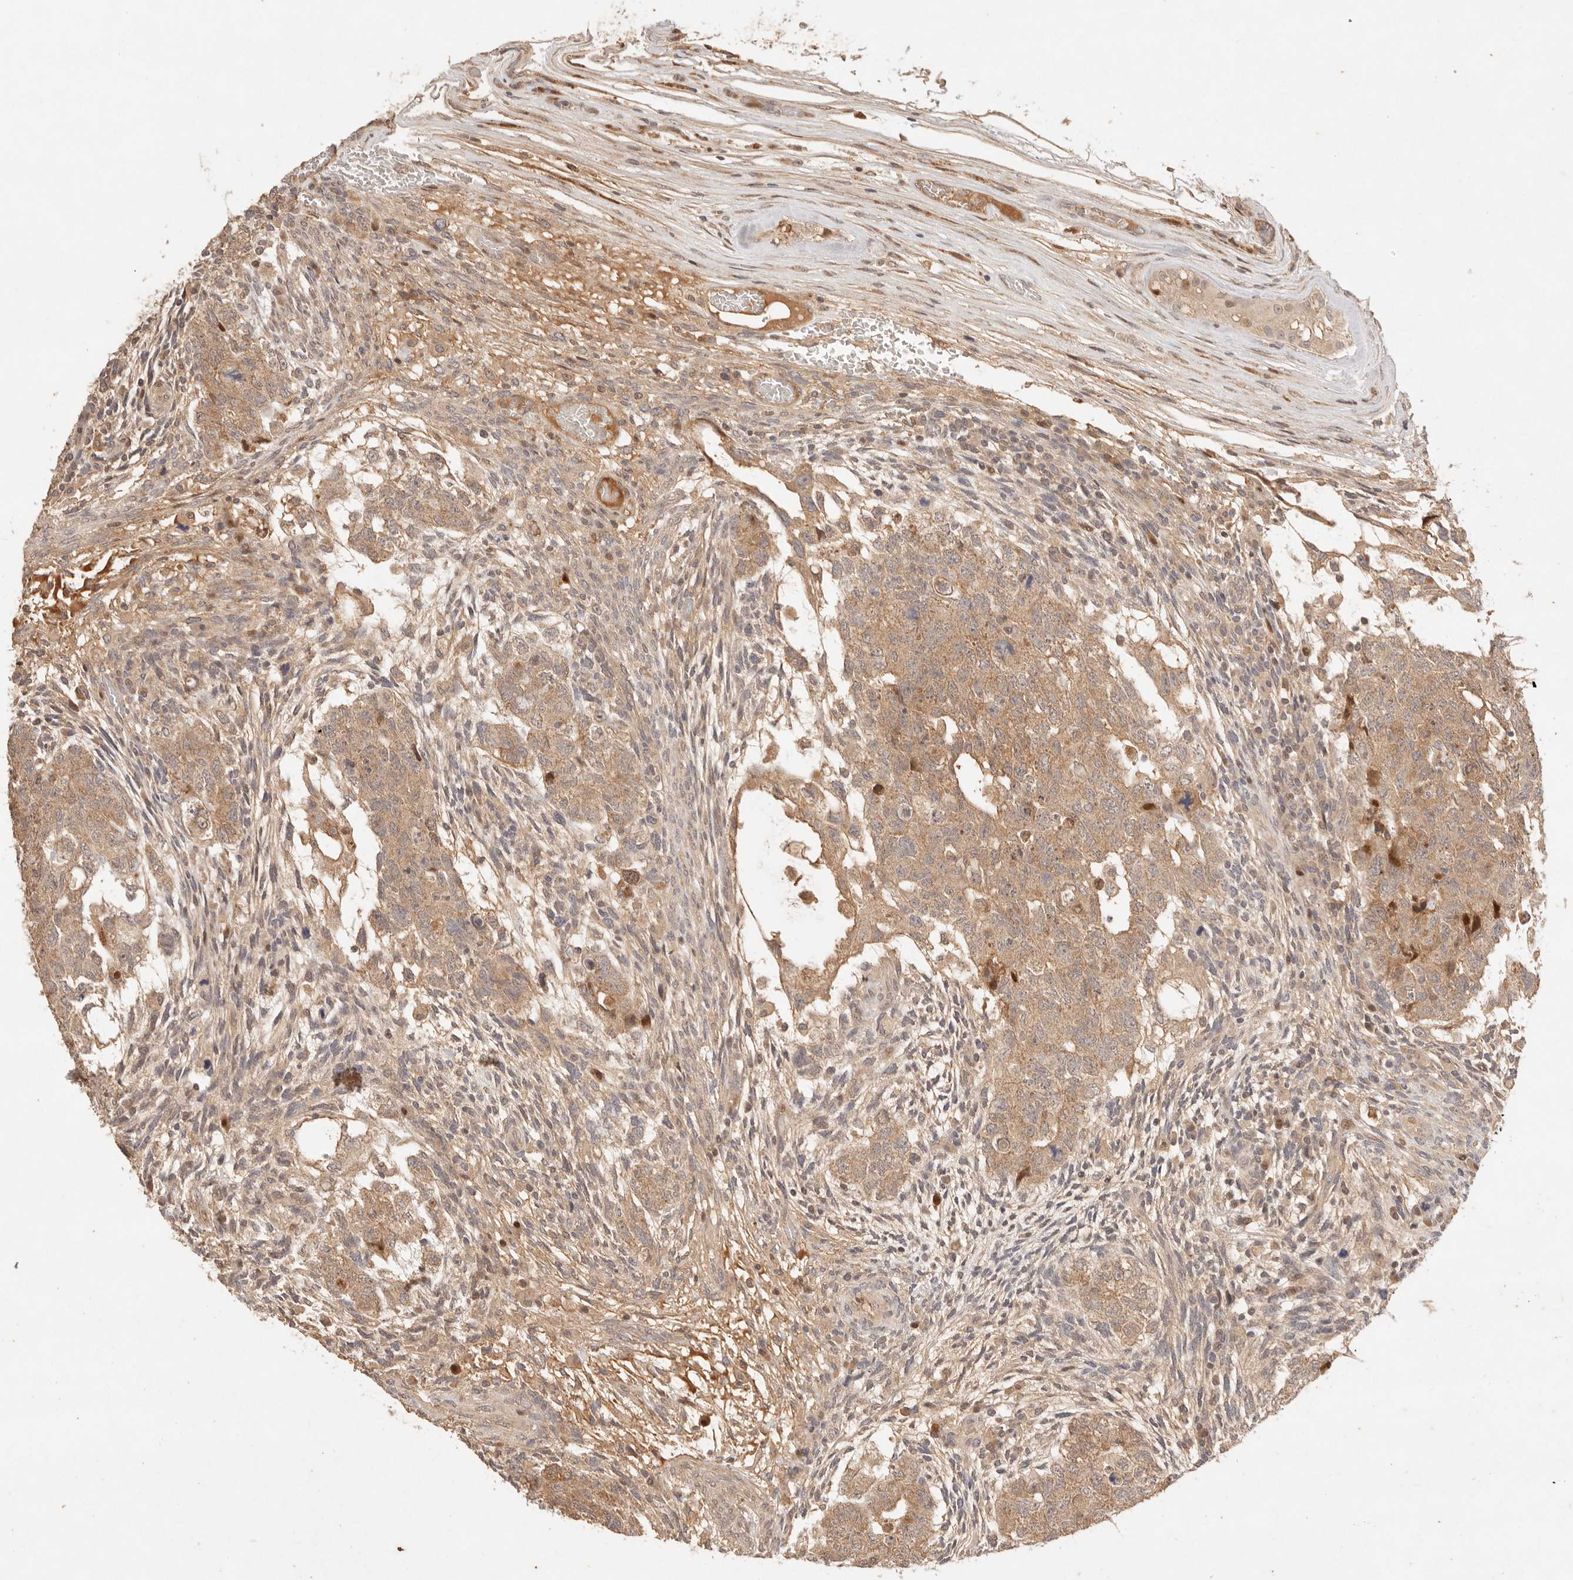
{"staining": {"intensity": "moderate", "quantity": ">75%", "location": "cytoplasmic/membranous"}, "tissue": "testis cancer", "cell_type": "Tumor cells", "image_type": "cancer", "snomed": [{"axis": "morphology", "description": "Normal tissue, NOS"}, {"axis": "morphology", "description": "Carcinoma, Embryonal, NOS"}, {"axis": "topography", "description": "Testis"}], "caption": "This is an image of immunohistochemistry (IHC) staining of testis cancer (embryonal carcinoma), which shows moderate staining in the cytoplasmic/membranous of tumor cells.", "gene": "PHLDA3", "patient": {"sex": "male", "age": 36}}